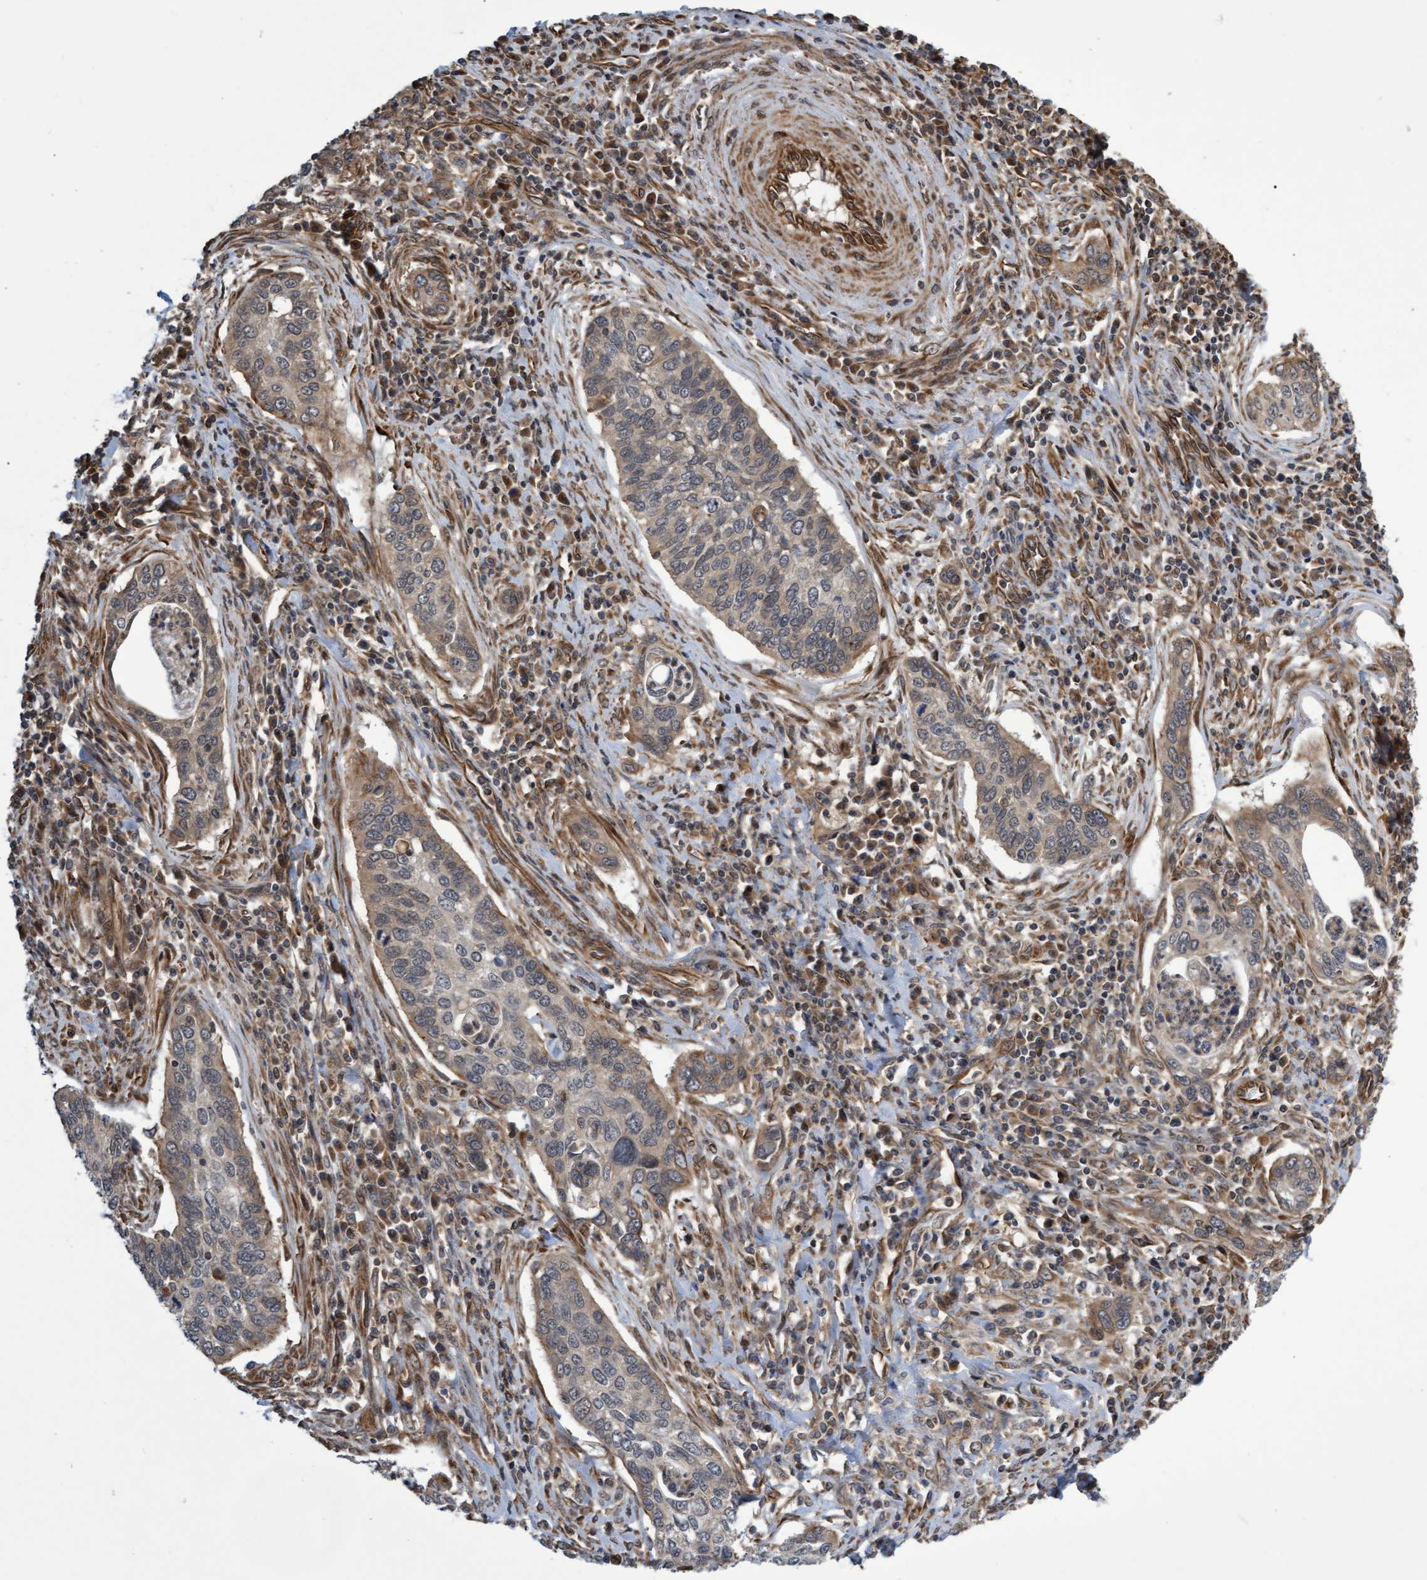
{"staining": {"intensity": "weak", "quantity": "25%-75%", "location": "cytoplasmic/membranous"}, "tissue": "cervical cancer", "cell_type": "Tumor cells", "image_type": "cancer", "snomed": [{"axis": "morphology", "description": "Squamous cell carcinoma, NOS"}, {"axis": "topography", "description": "Cervix"}], "caption": "Weak cytoplasmic/membranous protein expression is appreciated in about 25%-75% of tumor cells in cervical squamous cell carcinoma.", "gene": "TNFRSF10B", "patient": {"sex": "female", "age": 53}}